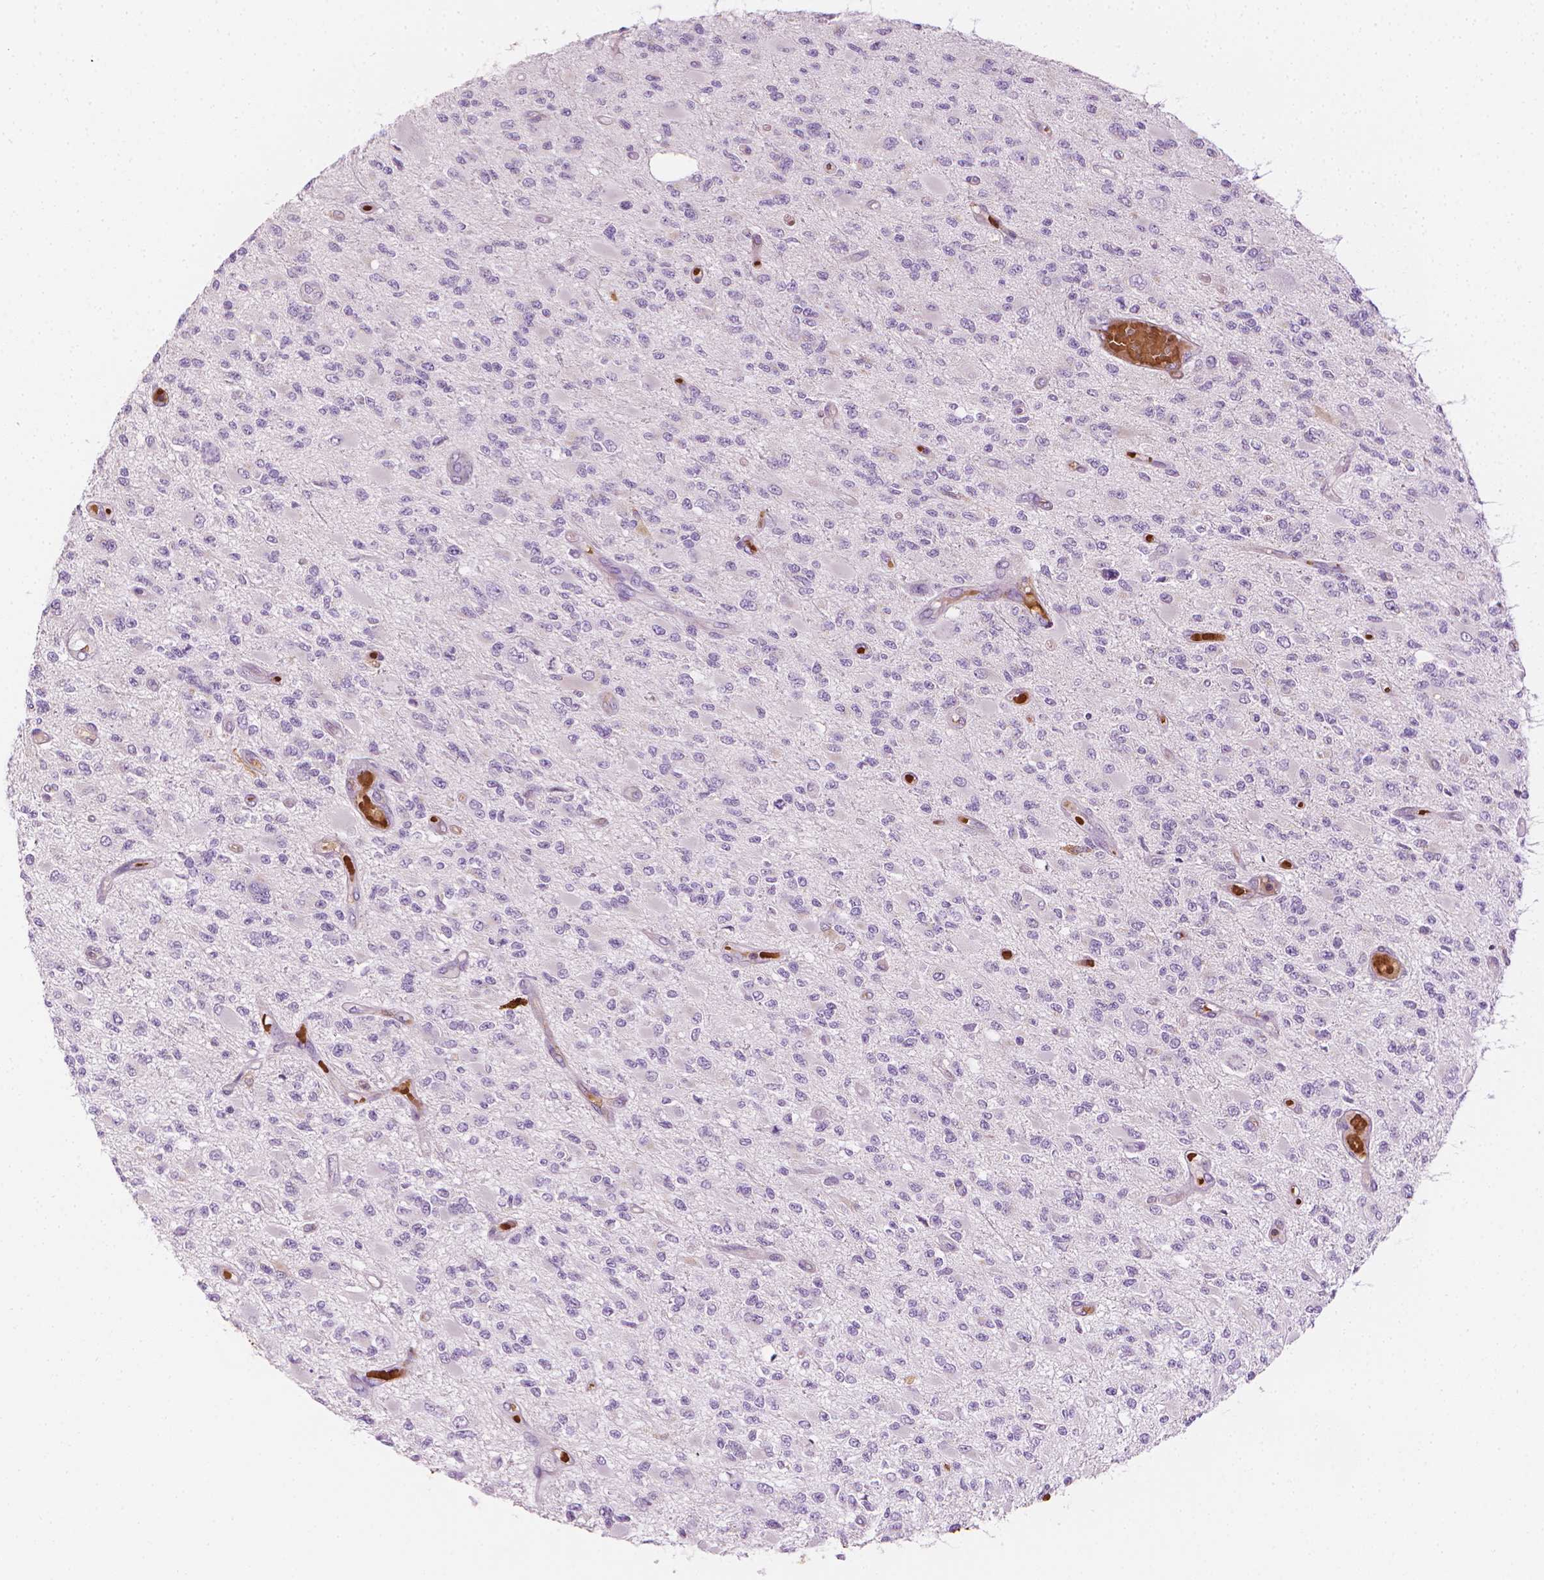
{"staining": {"intensity": "negative", "quantity": "none", "location": "none"}, "tissue": "glioma", "cell_type": "Tumor cells", "image_type": "cancer", "snomed": [{"axis": "morphology", "description": "Glioma, malignant, High grade"}, {"axis": "topography", "description": "Brain"}], "caption": "This is an IHC histopathology image of high-grade glioma (malignant). There is no expression in tumor cells.", "gene": "CES1", "patient": {"sex": "female", "age": 63}}